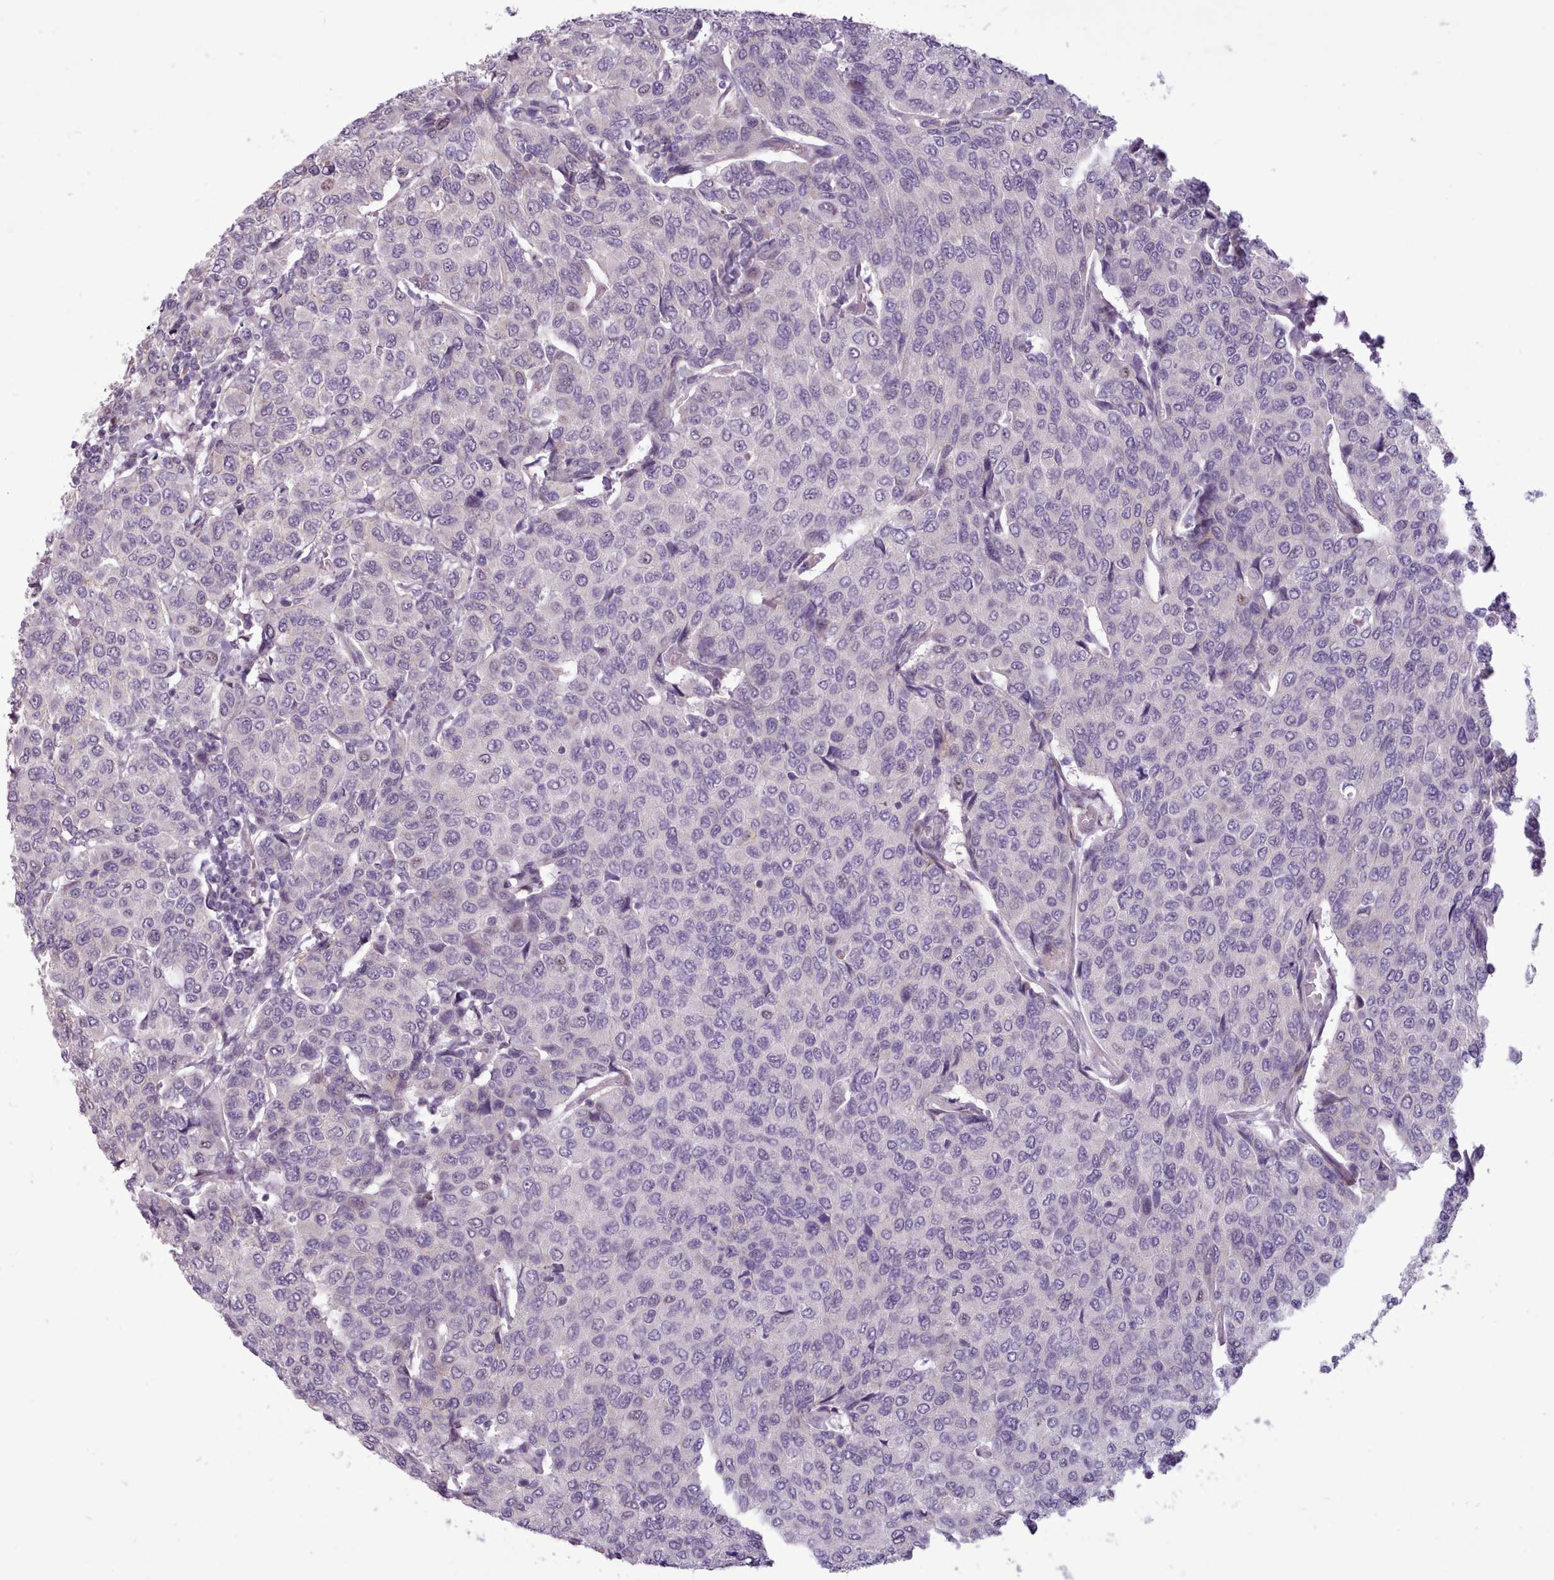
{"staining": {"intensity": "negative", "quantity": "none", "location": "none"}, "tissue": "breast cancer", "cell_type": "Tumor cells", "image_type": "cancer", "snomed": [{"axis": "morphology", "description": "Duct carcinoma"}, {"axis": "topography", "description": "Breast"}], "caption": "High magnification brightfield microscopy of breast intraductal carcinoma stained with DAB (3,3'-diaminobenzidine) (brown) and counterstained with hematoxylin (blue): tumor cells show no significant staining.", "gene": "SLURP1", "patient": {"sex": "female", "age": 55}}